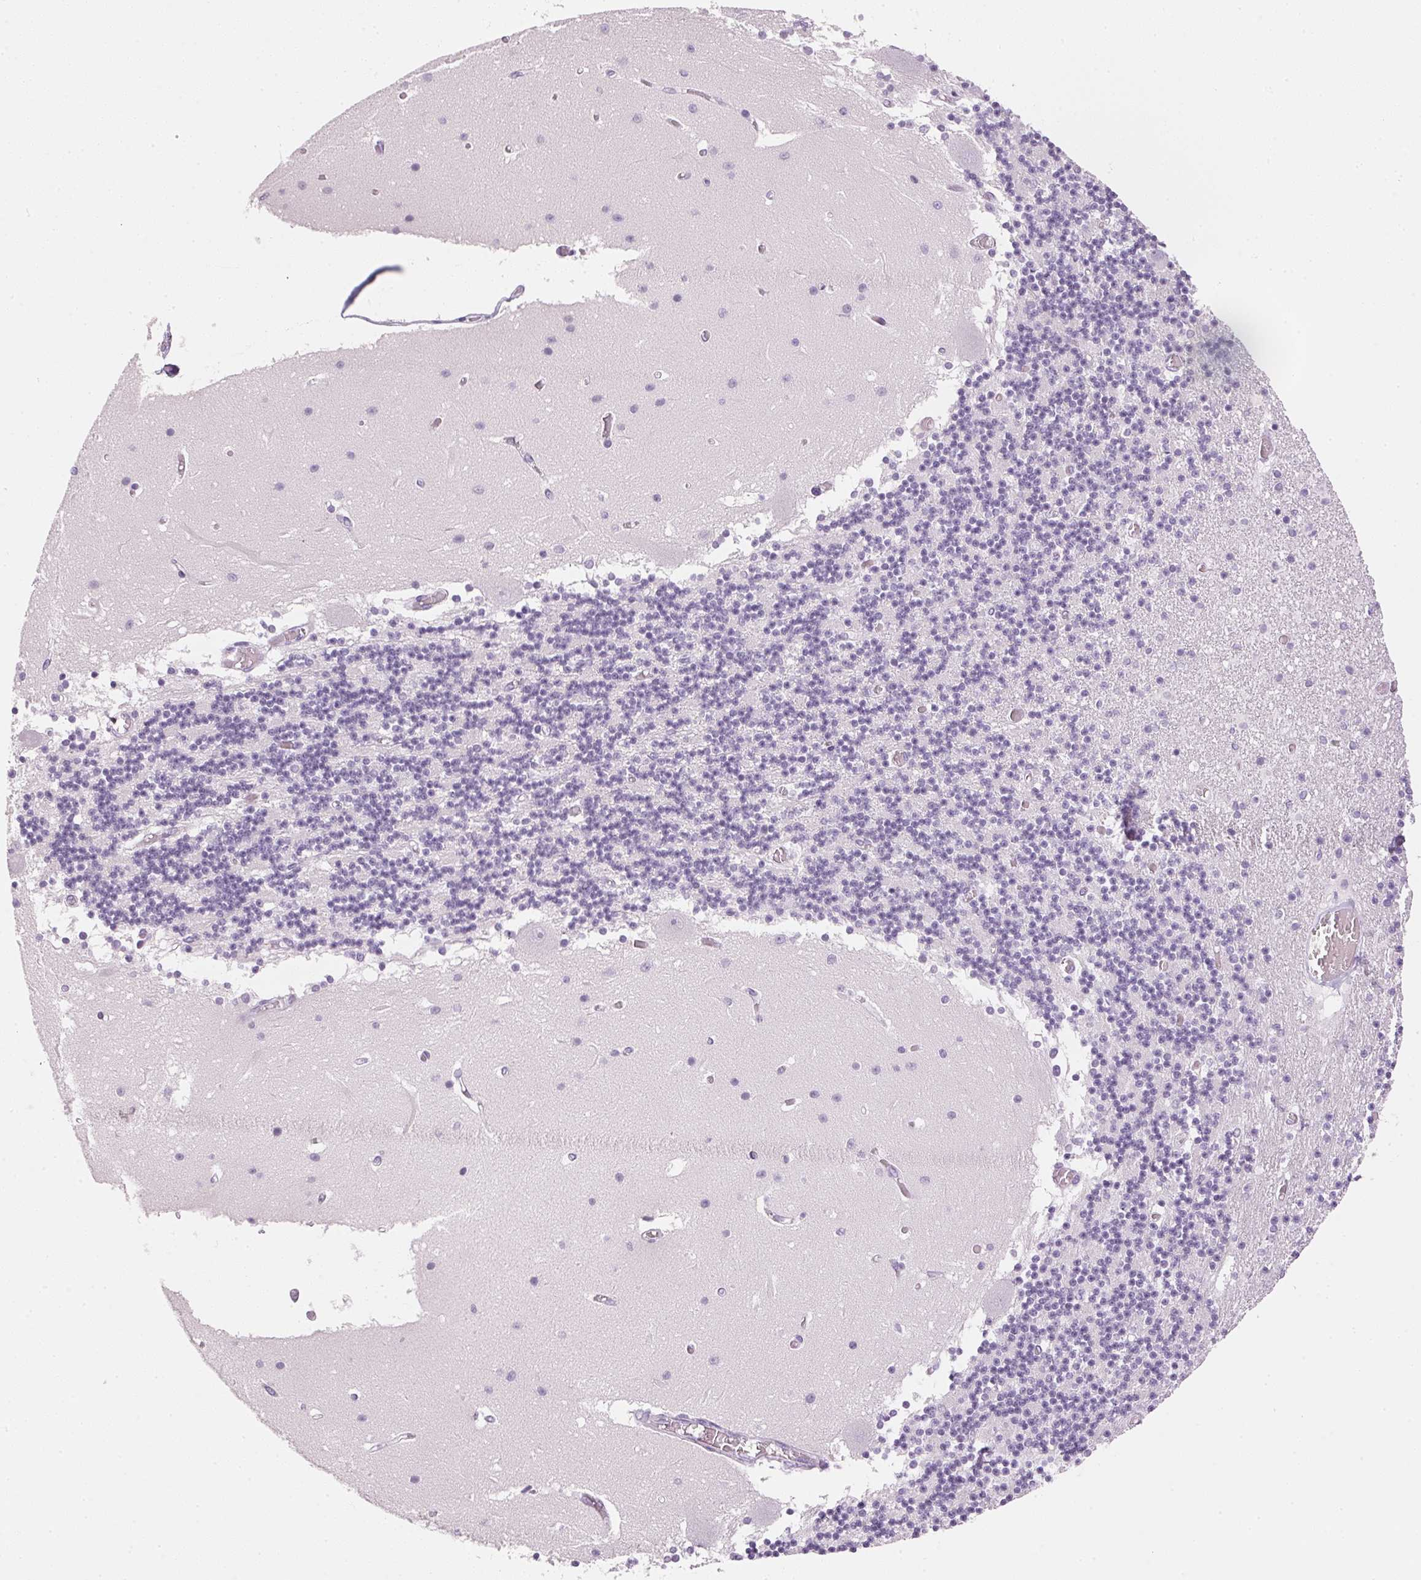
{"staining": {"intensity": "negative", "quantity": "none", "location": "none"}, "tissue": "cerebellum", "cell_type": "Cells in granular layer", "image_type": "normal", "snomed": [{"axis": "morphology", "description": "Normal tissue, NOS"}, {"axis": "topography", "description": "Cerebellum"}], "caption": "Photomicrograph shows no significant protein expression in cells in granular layer of normal cerebellum.", "gene": "IGFBP1", "patient": {"sex": "female", "age": 28}}